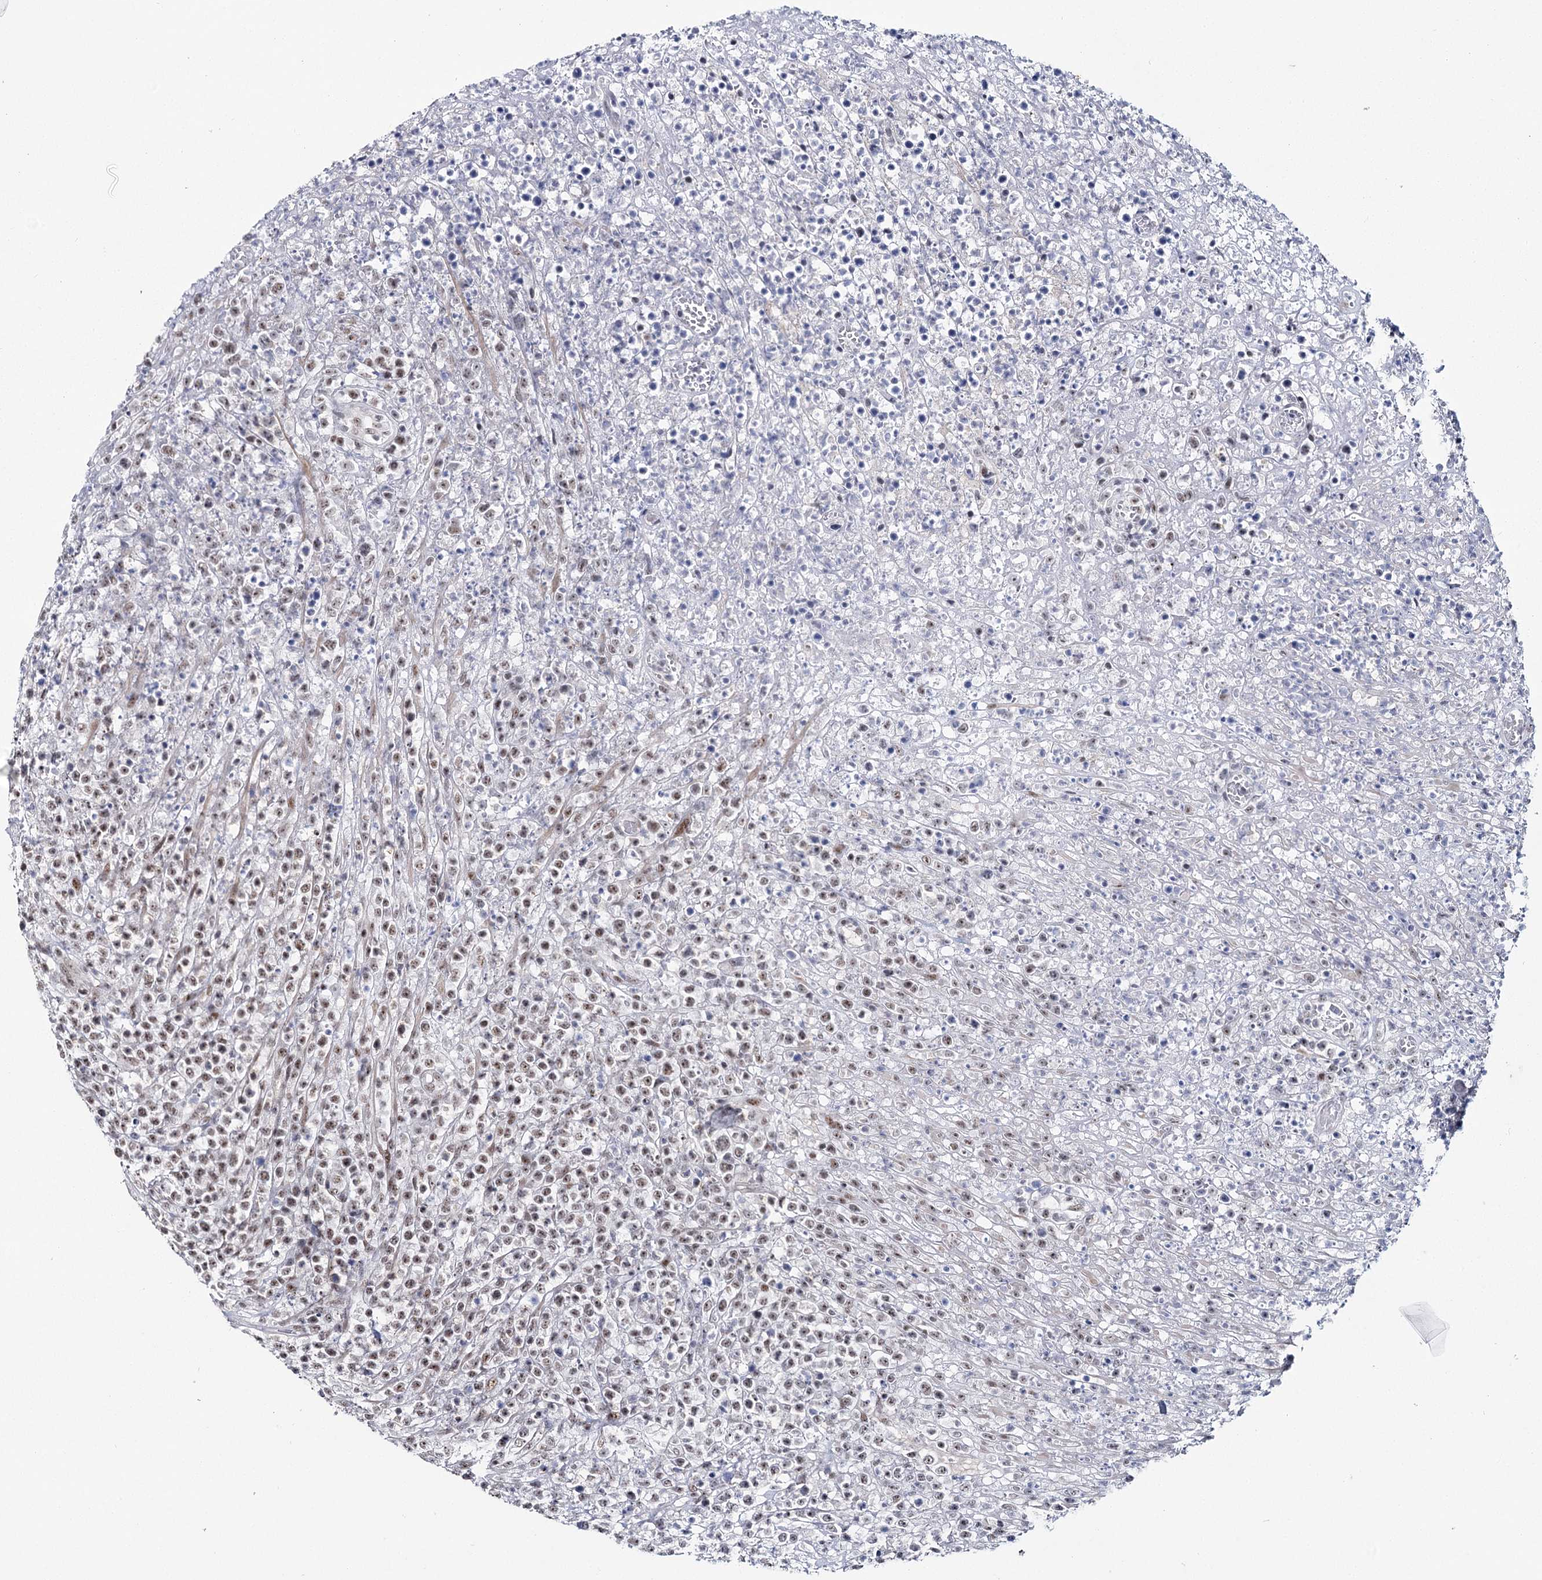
{"staining": {"intensity": "moderate", "quantity": ">75%", "location": "nuclear"}, "tissue": "lymphoma", "cell_type": "Tumor cells", "image_type": "cancer", "snomed": [{"axis": "morphology", "description": "Malignant lymphoma, non-Hodgkin's type, High grade"}, {"axis": "topography", "description": "Colon"}], "caption": "Lymphoma stained for a protein exhibits moderate nuclear positivity in tumor cells.", "gene": "SCAF8", "patient": {"sex": "female", "age": 53}}